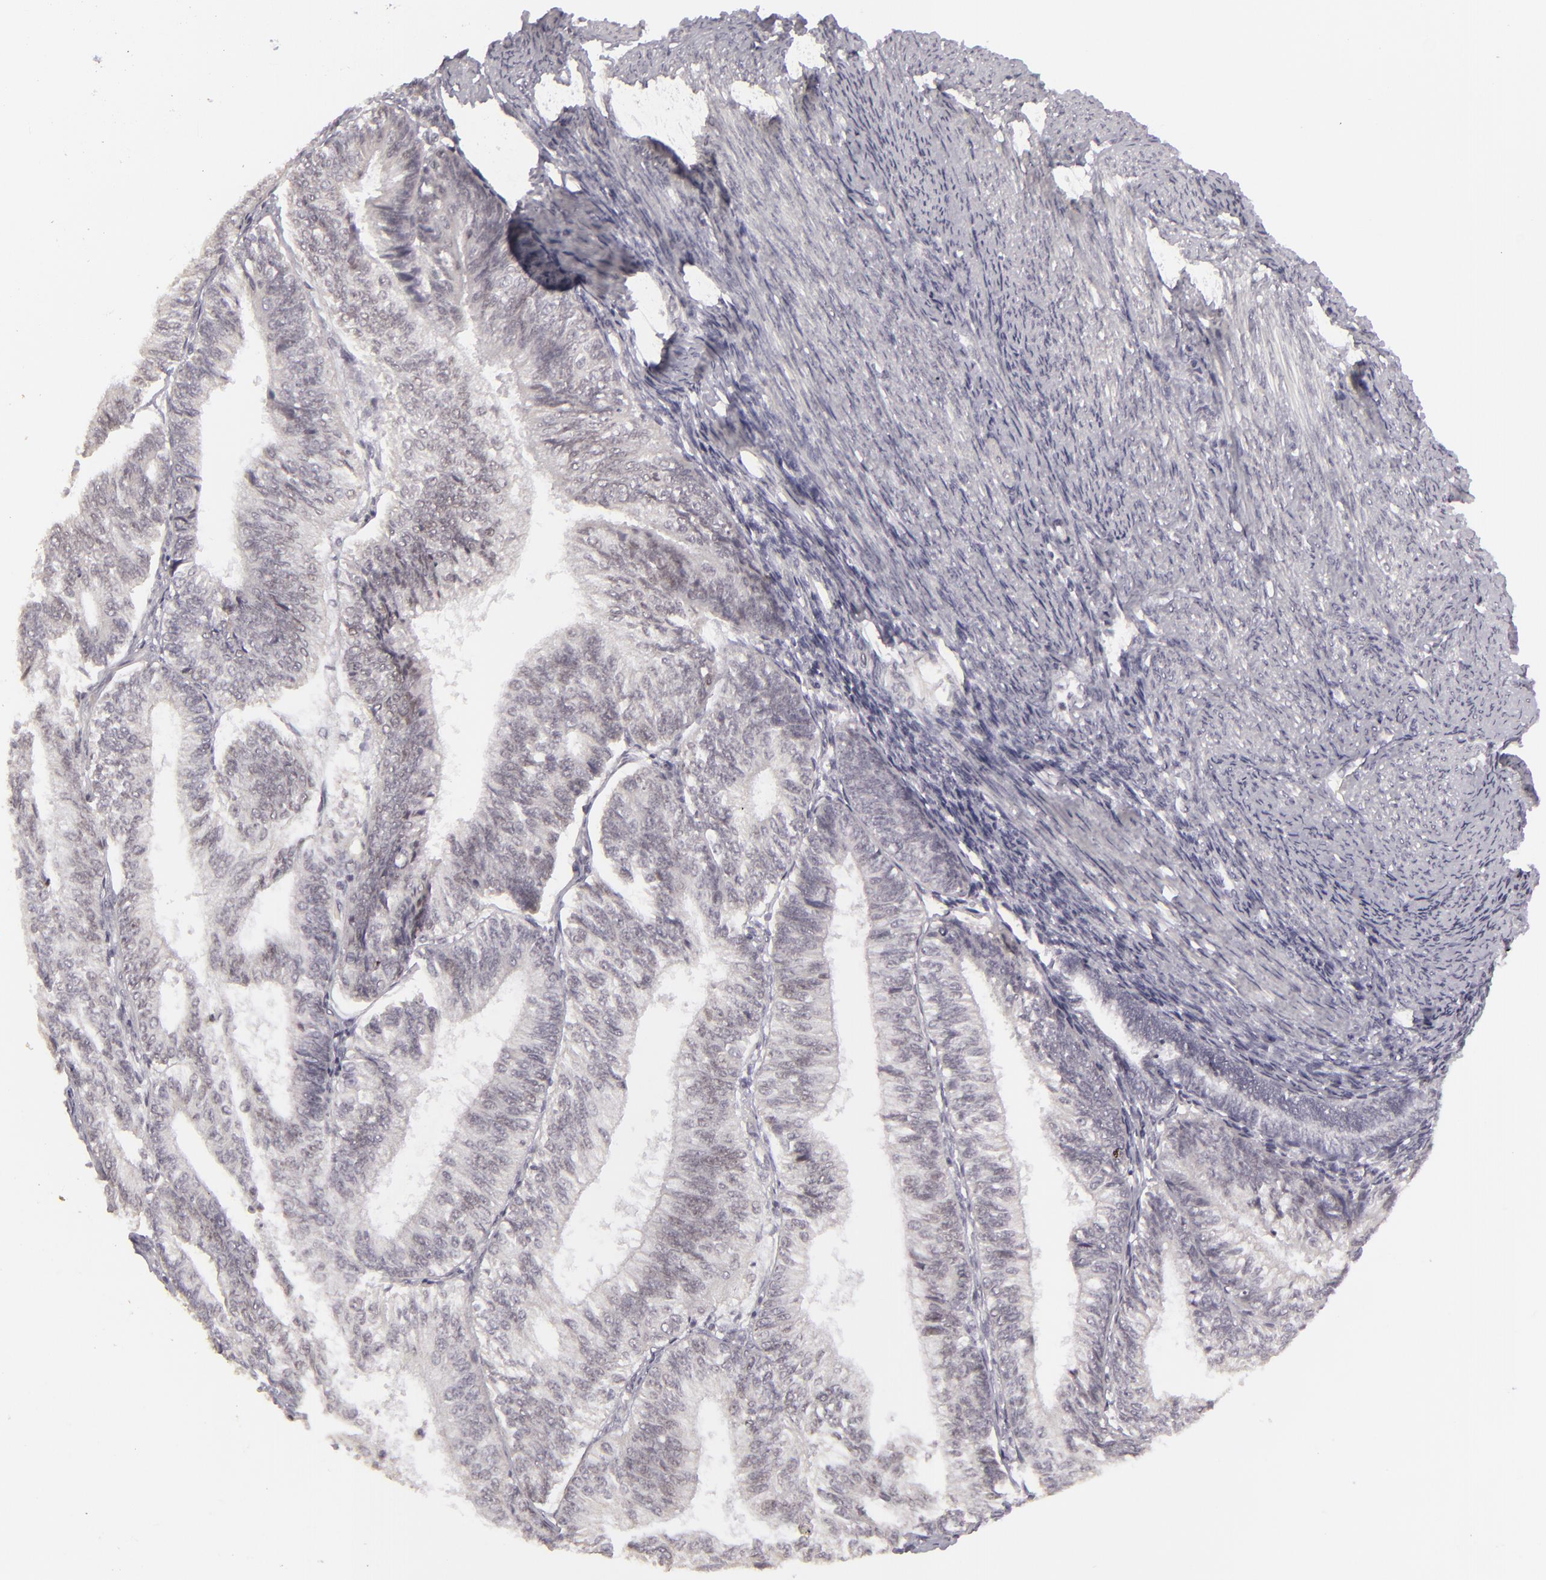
{"staining": {"intensity": "weak", "quantity": "<25%", "location": "nuclear"}, "tissue": "endometrial cancer", "cell_type": "Tumor cells", "image_type": "cancer", "snomed": [{"axis": "morphology", "description": "Adenocarcinoma, NOS"}, {"axis": "topography", "description": "Endometrium"}], "caption": "Immunohistochemical staining of adenocarcinoma (endometrial) demonstrates no significant expression in tumor cells.", "gene": "SIX1", "patient": {"sex": "female", "age": 55}}